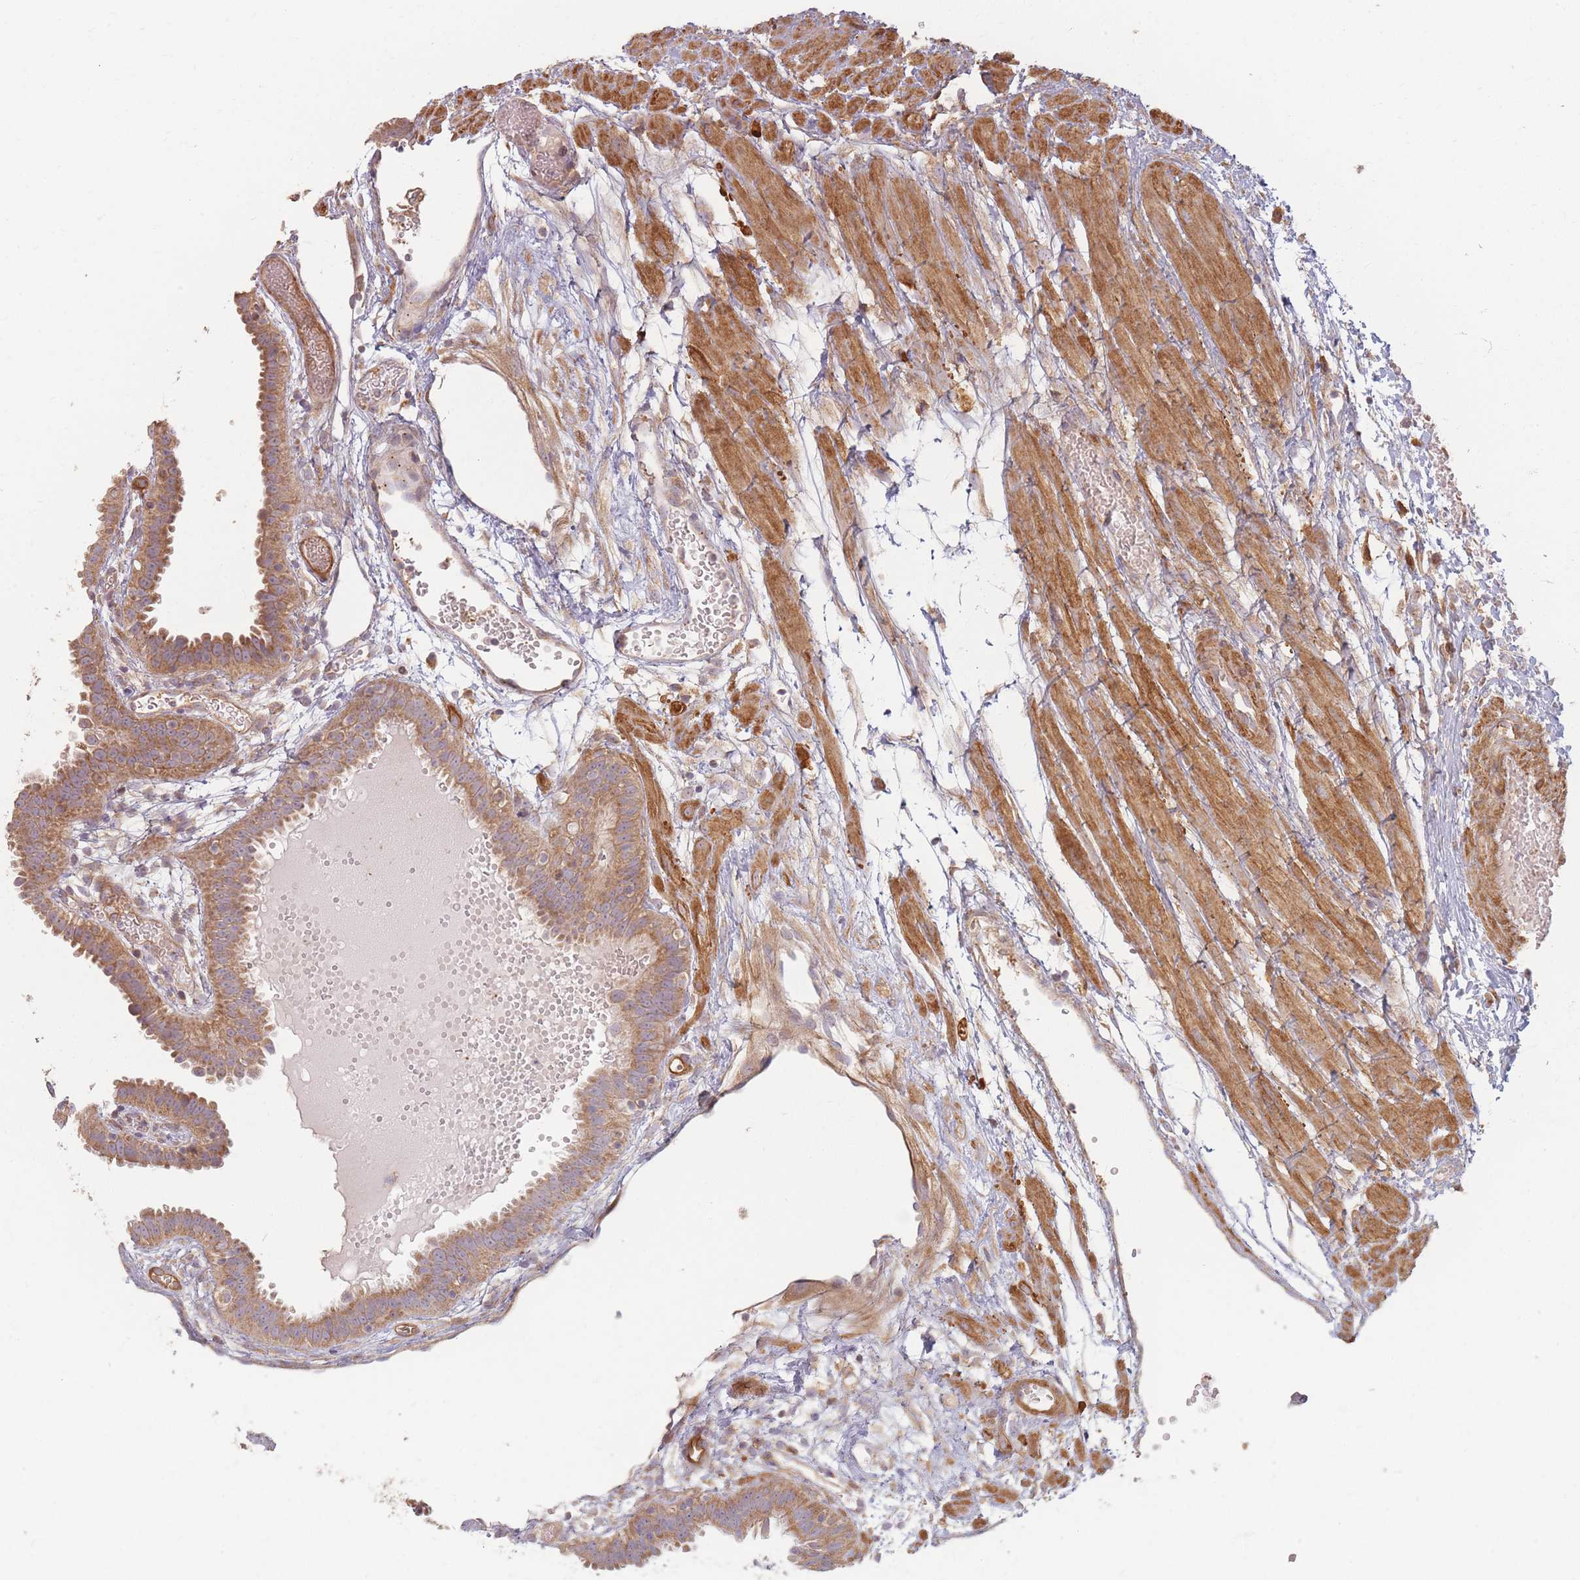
{"staining": {"intensity": "moderate", "quantity": ">75%", "location": "cytoplasmic/membranous"}, "tissue": "fallopian tube", "cell_type": "Glandular cells", "image_type": "normal", "snomed": [{"axis": "morphology", "description": "Normal tissue, NOS"}, {"axis": "topography", "description": "Fallopian tube"}], "caption": "Immunohistochemistry (IHC) (DAB) staining of benign human fallopian tube exhibits moderate cytoplasmic/membranous protein positivity in about >75% of glandular cells. The staining was performed using DAB, with brown indicating positive protein expression. Nuclei are stained blue with hematoxylin.", "gene": "MRPS6", "patient": {"sex": "female", "age": 37}}